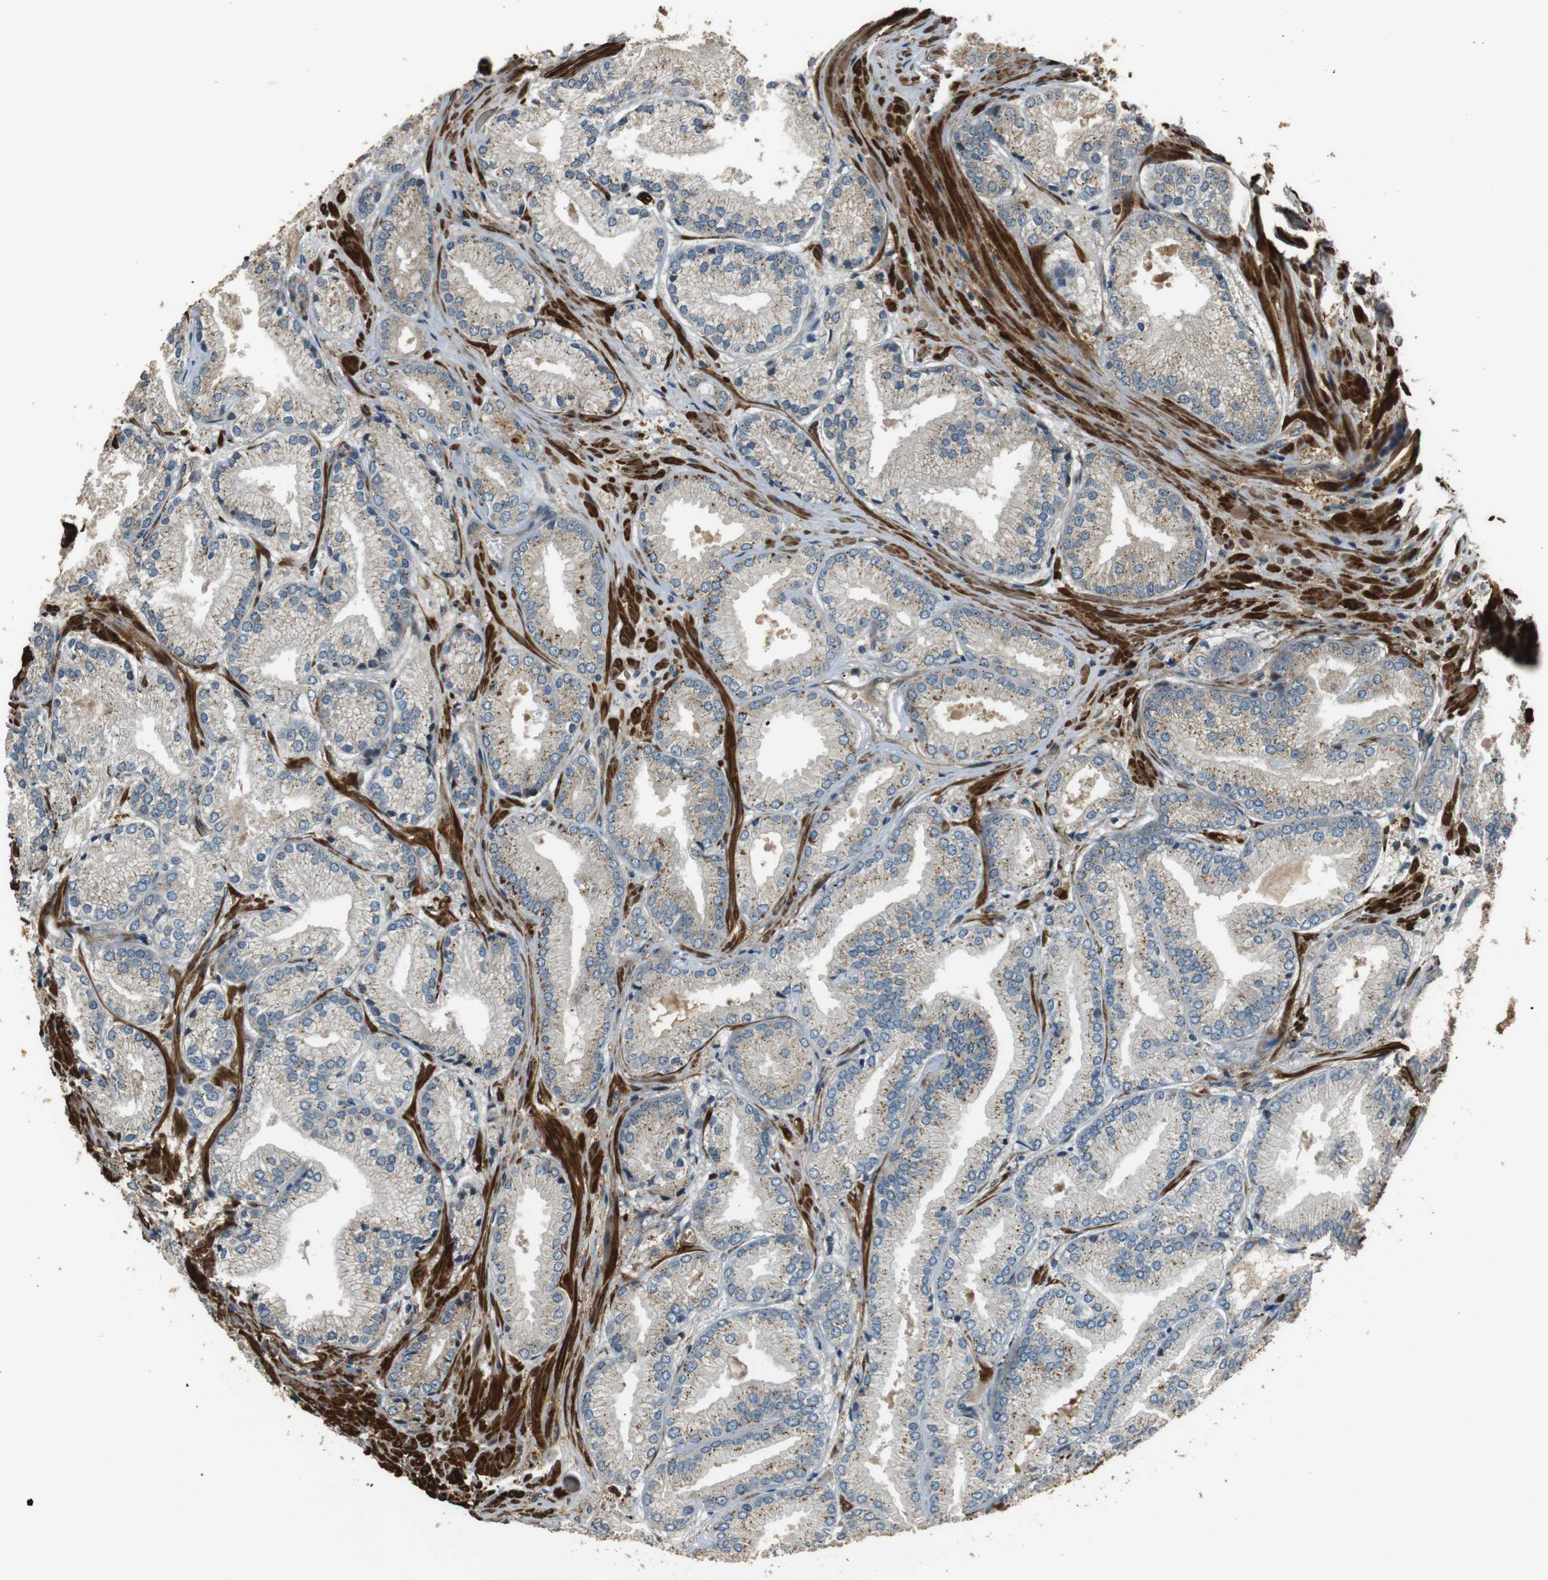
{"staining": {"intensity": "moderate", "quantity": "<25%", "location": "cytoplasmic/membranous"}, "tissue": "prostate cancer", "cell_type": "Tumor cells", "image_type": "cancer", "snomed": [{"axis": "morphology", "description": "Adenocarcinoma, High grade"}, {"axis": "topography", "description": "Prostate"}], "caption": "Immunohistochemical staining of human prostate high-grade adenocarcinoma exhibits low levels of moderate cytoplasmic/membranous positivity in approximately <25% of tumor cells.", "gene": "MSRB3", "patient": {"sex": "male", "age": 59}}